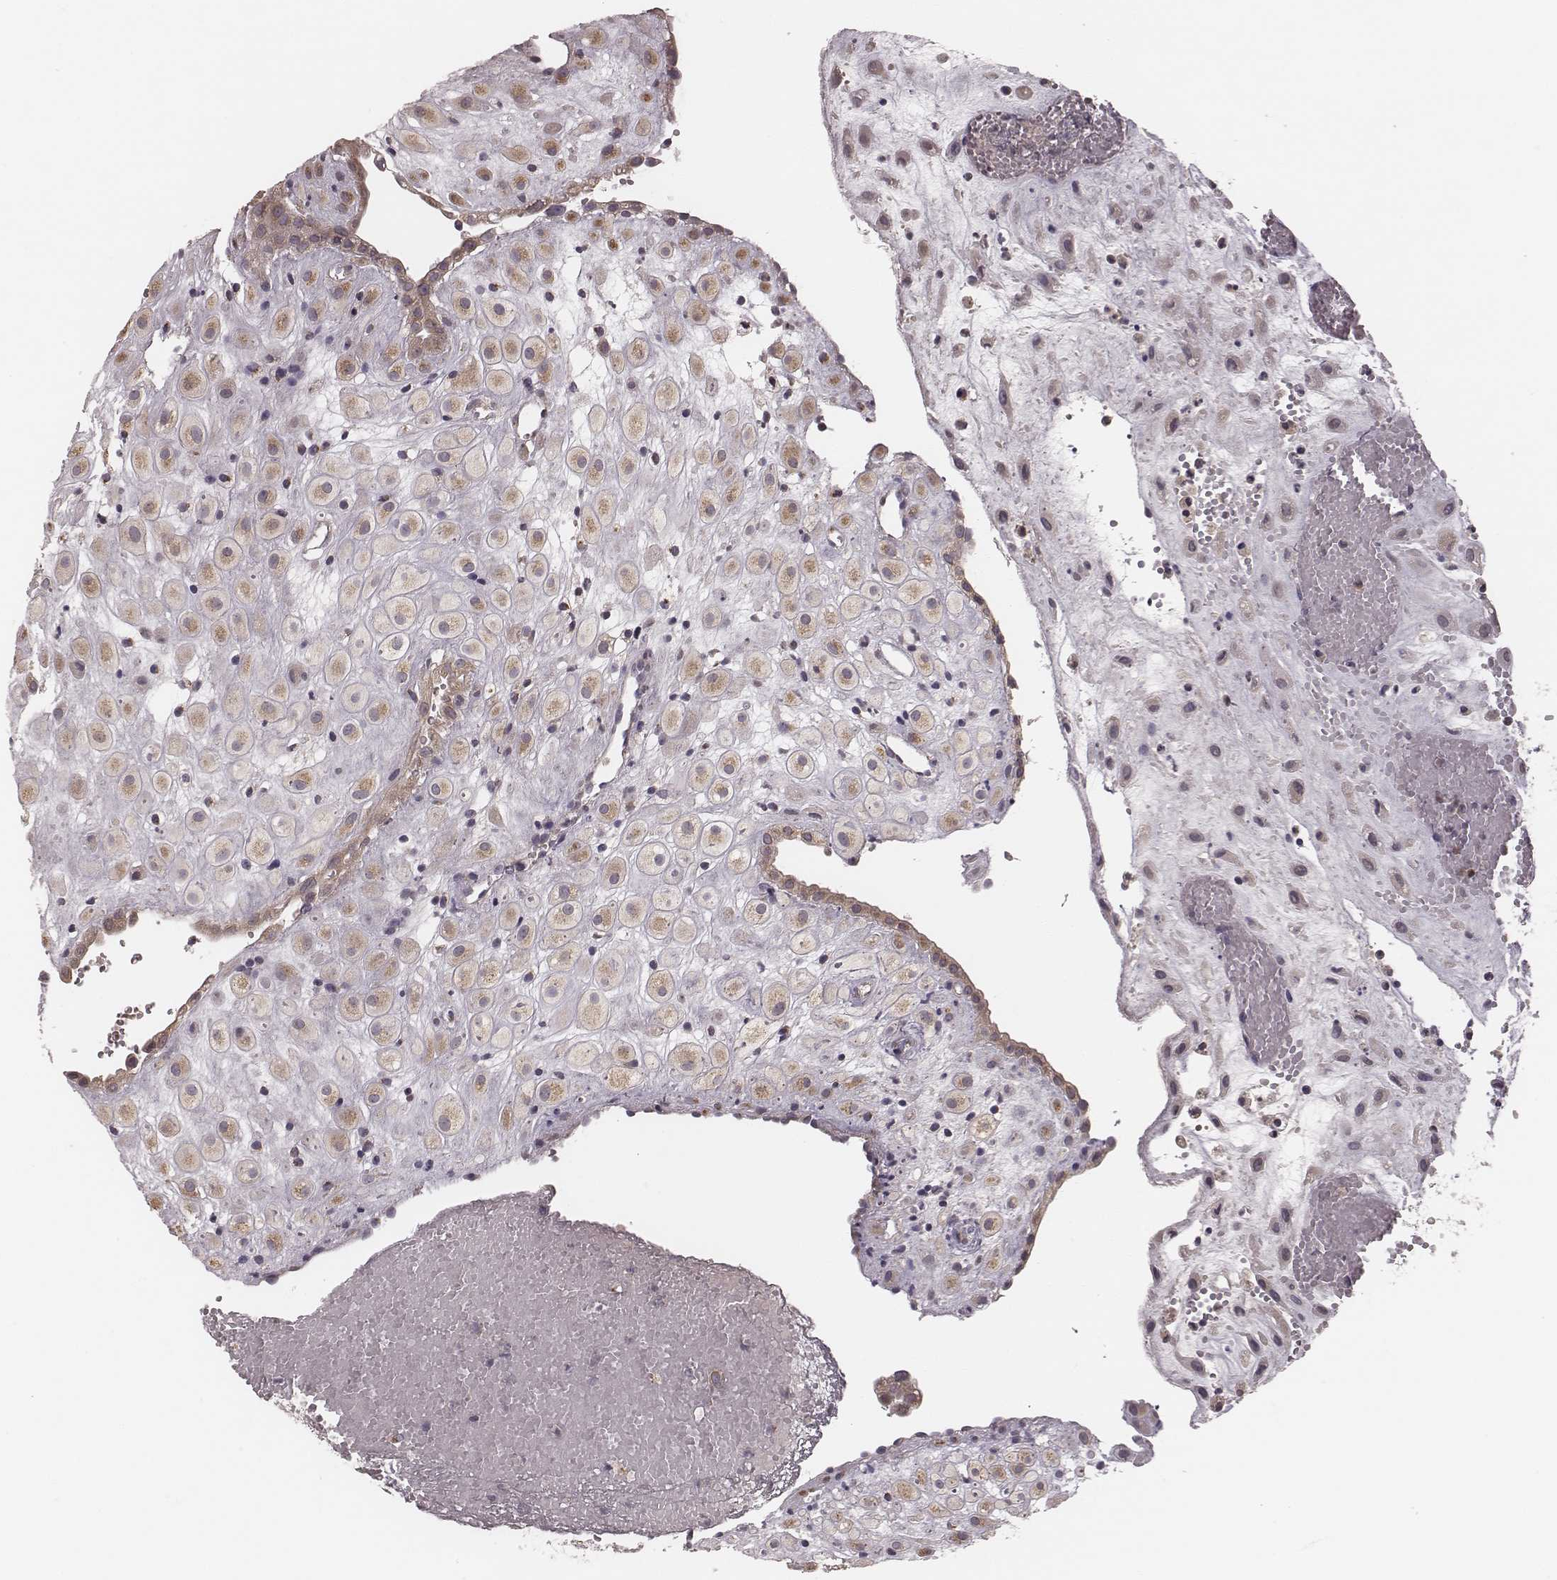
{"staining": {"intensity": "moderate", "quantity": ">75%", "location": "cytoplasmic/membranous"}, "tissue": "placenta", "cell_type": "Decidual cells", "image_type": "normal", "snomed": [{"axis": "morphology", "description": "Normal tissue, NOS"}, {"axis": "topography", "description": "Placenta"}], "caption": "A micrograph of placenta stained for a protein displays moderate cytoplasmic/membranous brown staining in decidual cells. (DAB = brown stain, brightfield microscopy at high magnification).", "gene": "P2RX5", "patient": {"sex": "female", "age": 24}}